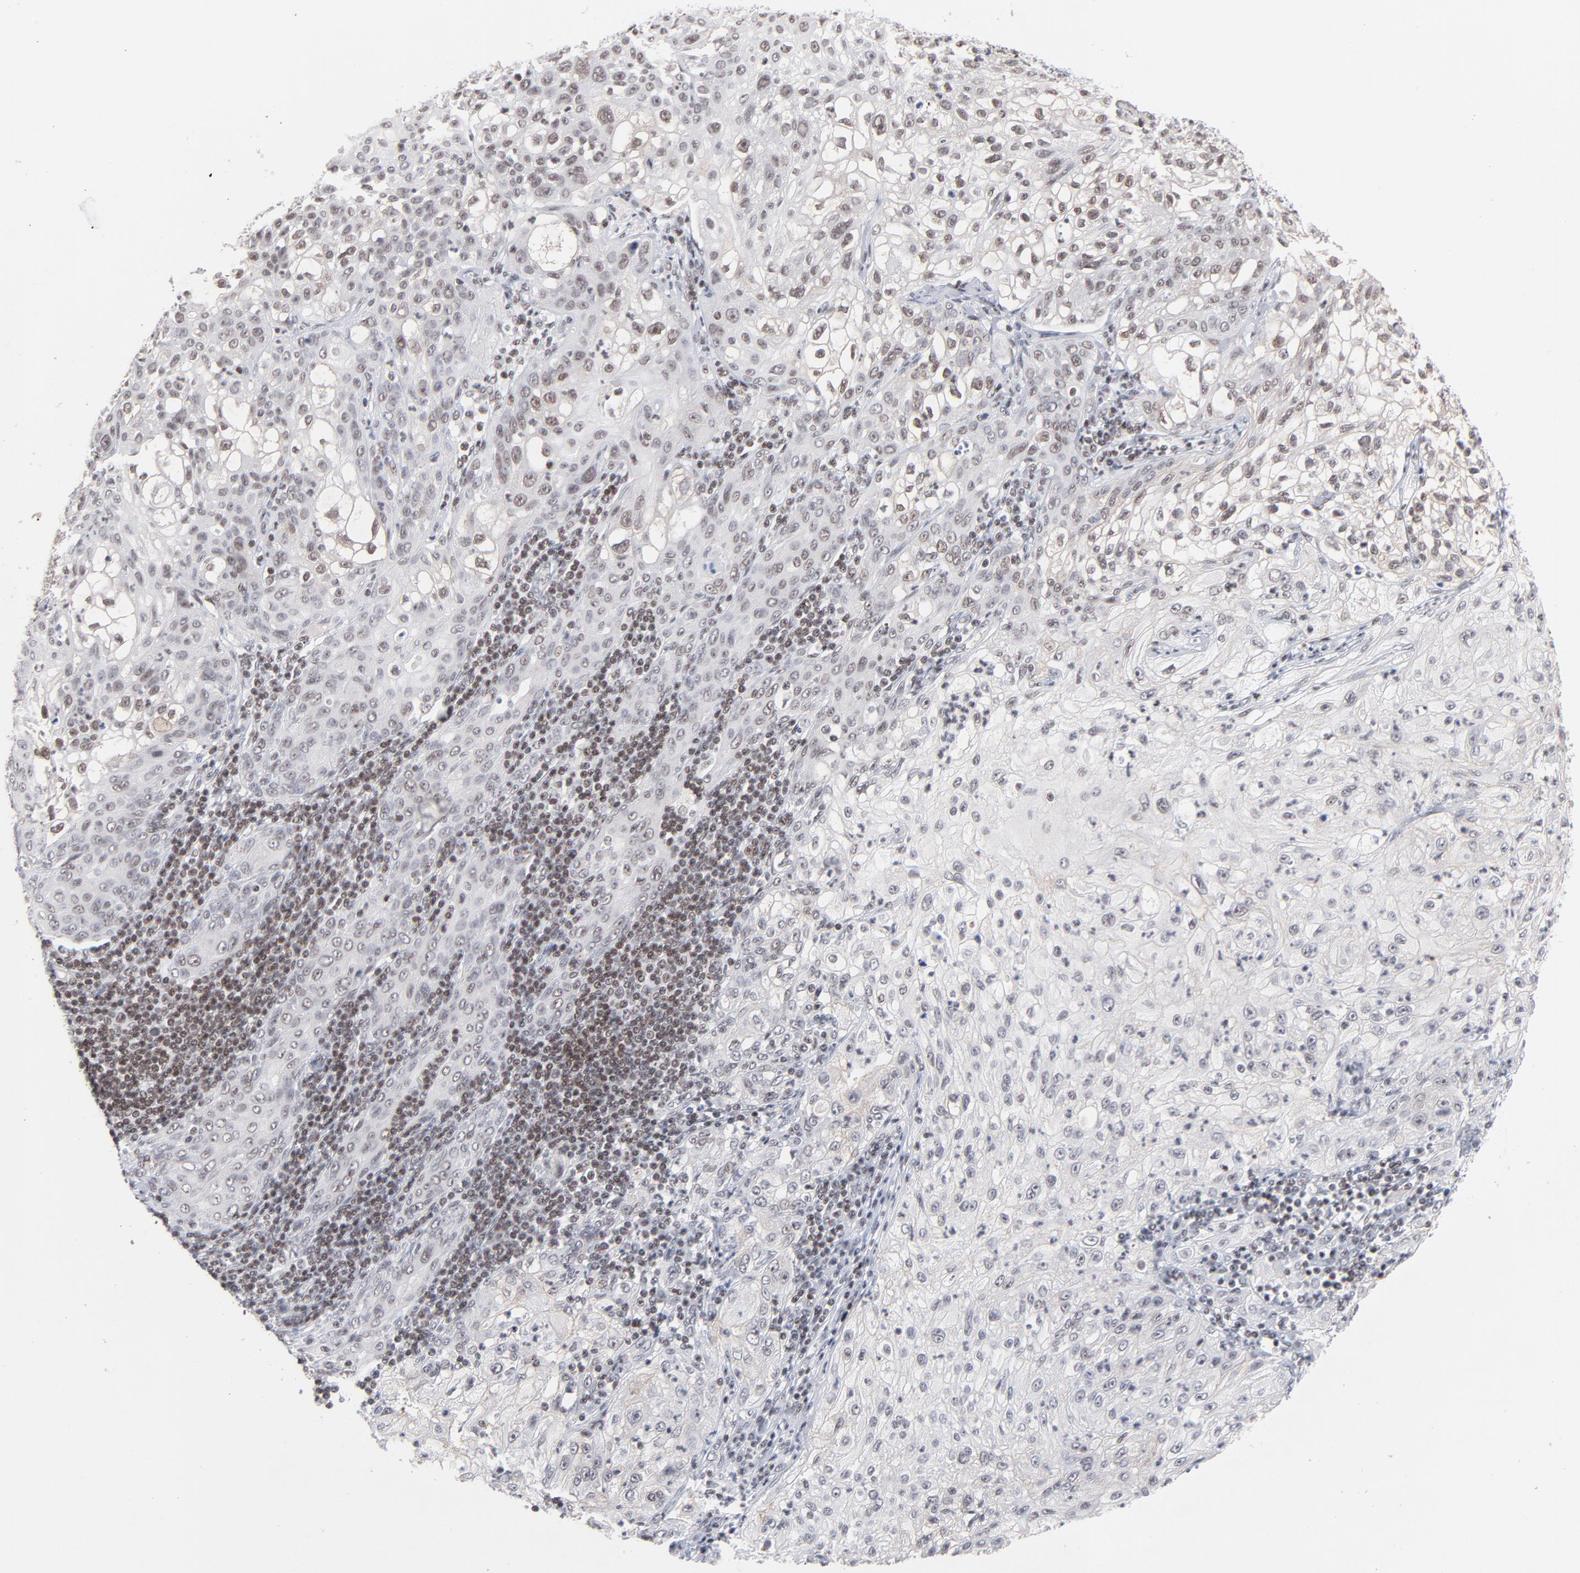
{"staining": {"intensity": "weak", "quantity": "<25%", "location": "nuclear"}, "tissue": "lung cancer", "cell_type": "Tumor cells", "image_type": "cancer", "snomed": [{"axis": "morphology", "description": "Inflammation, NOS"}, {"axis": "morphology", "description": "Squamous cell carcinoma, NOS"}, {"axis": "topography", "description": "Lymph node"}, {"axis": "topography", "description": "Soft tissue"}, {"axis": "topography", "description": "Lung"}], "caption": "The IHC micrograph has no significant expression in tumor cells of lung cancer (squamous cell carcinoma) tissue. (DAB (3,3'-diaminobenzidine) immunohistochemistry with hematoxylin counter stain).", "gene": "ZNF143", "patient": {"sex": "male", "age": 66}}